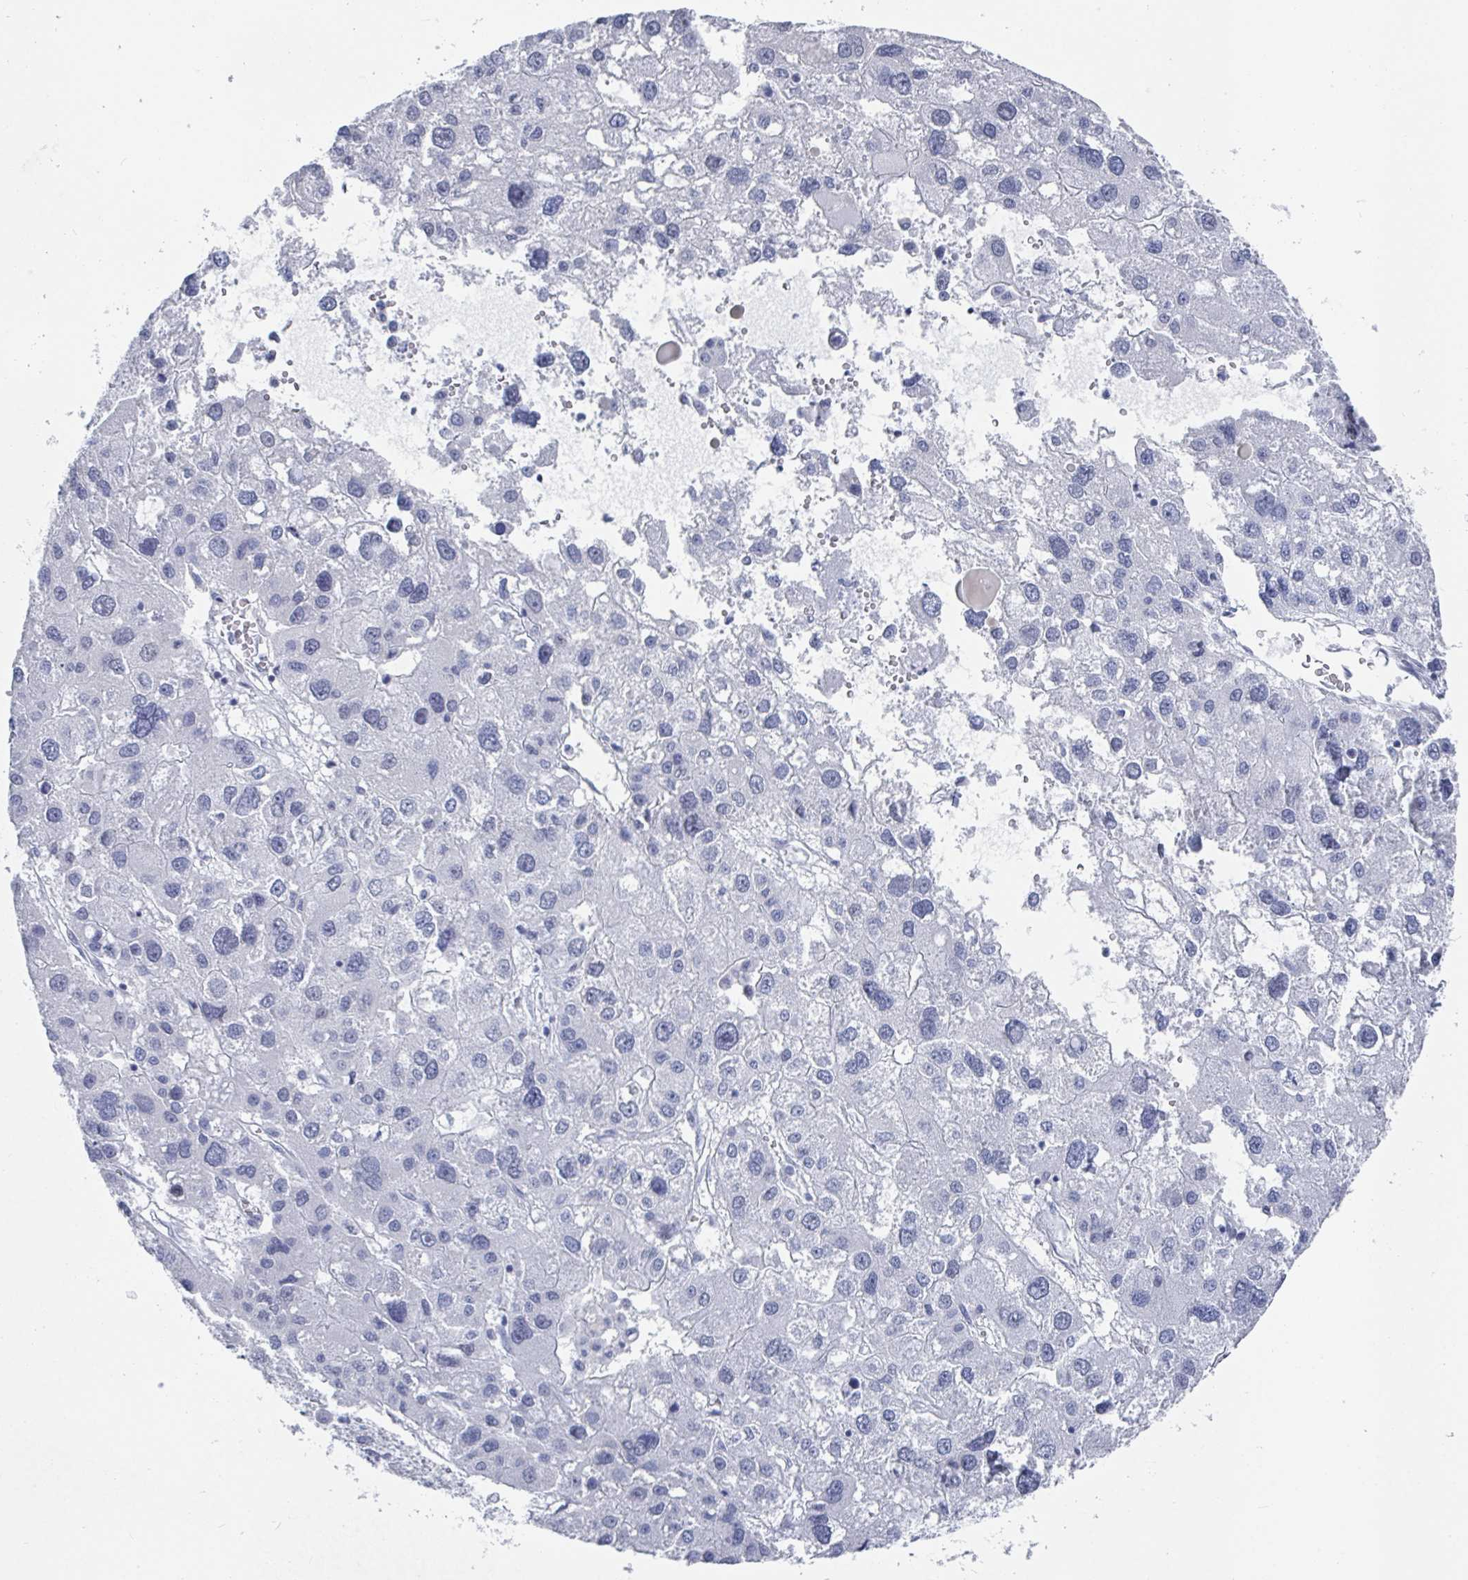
{"staining": {"intensity": "negative", "quantity": "none", "location": "none"}, "tissue": "liver cancer", "cell_type": "Tumor cells", "image_type": "cancer", "snomed": [{"axis": "morphology", "description": "Carcinoma, Hepatocellular, NOS"}, {"axis": "topography", "description": "Liver"}], "caption": "Immunohistochemistry image of neoplastic tissue: human liver hepatocellular carcinoma stained with DAB (3,3'-diaminobenzidine) demonstrates no significant protein staining in tumor cells. (DAB (3,3'-diaminobenzidine) immunohistochemistry with hematoxylin counter stain).", "gene": "CAMKV", "patient": {"sex": "male", "age": 73}}